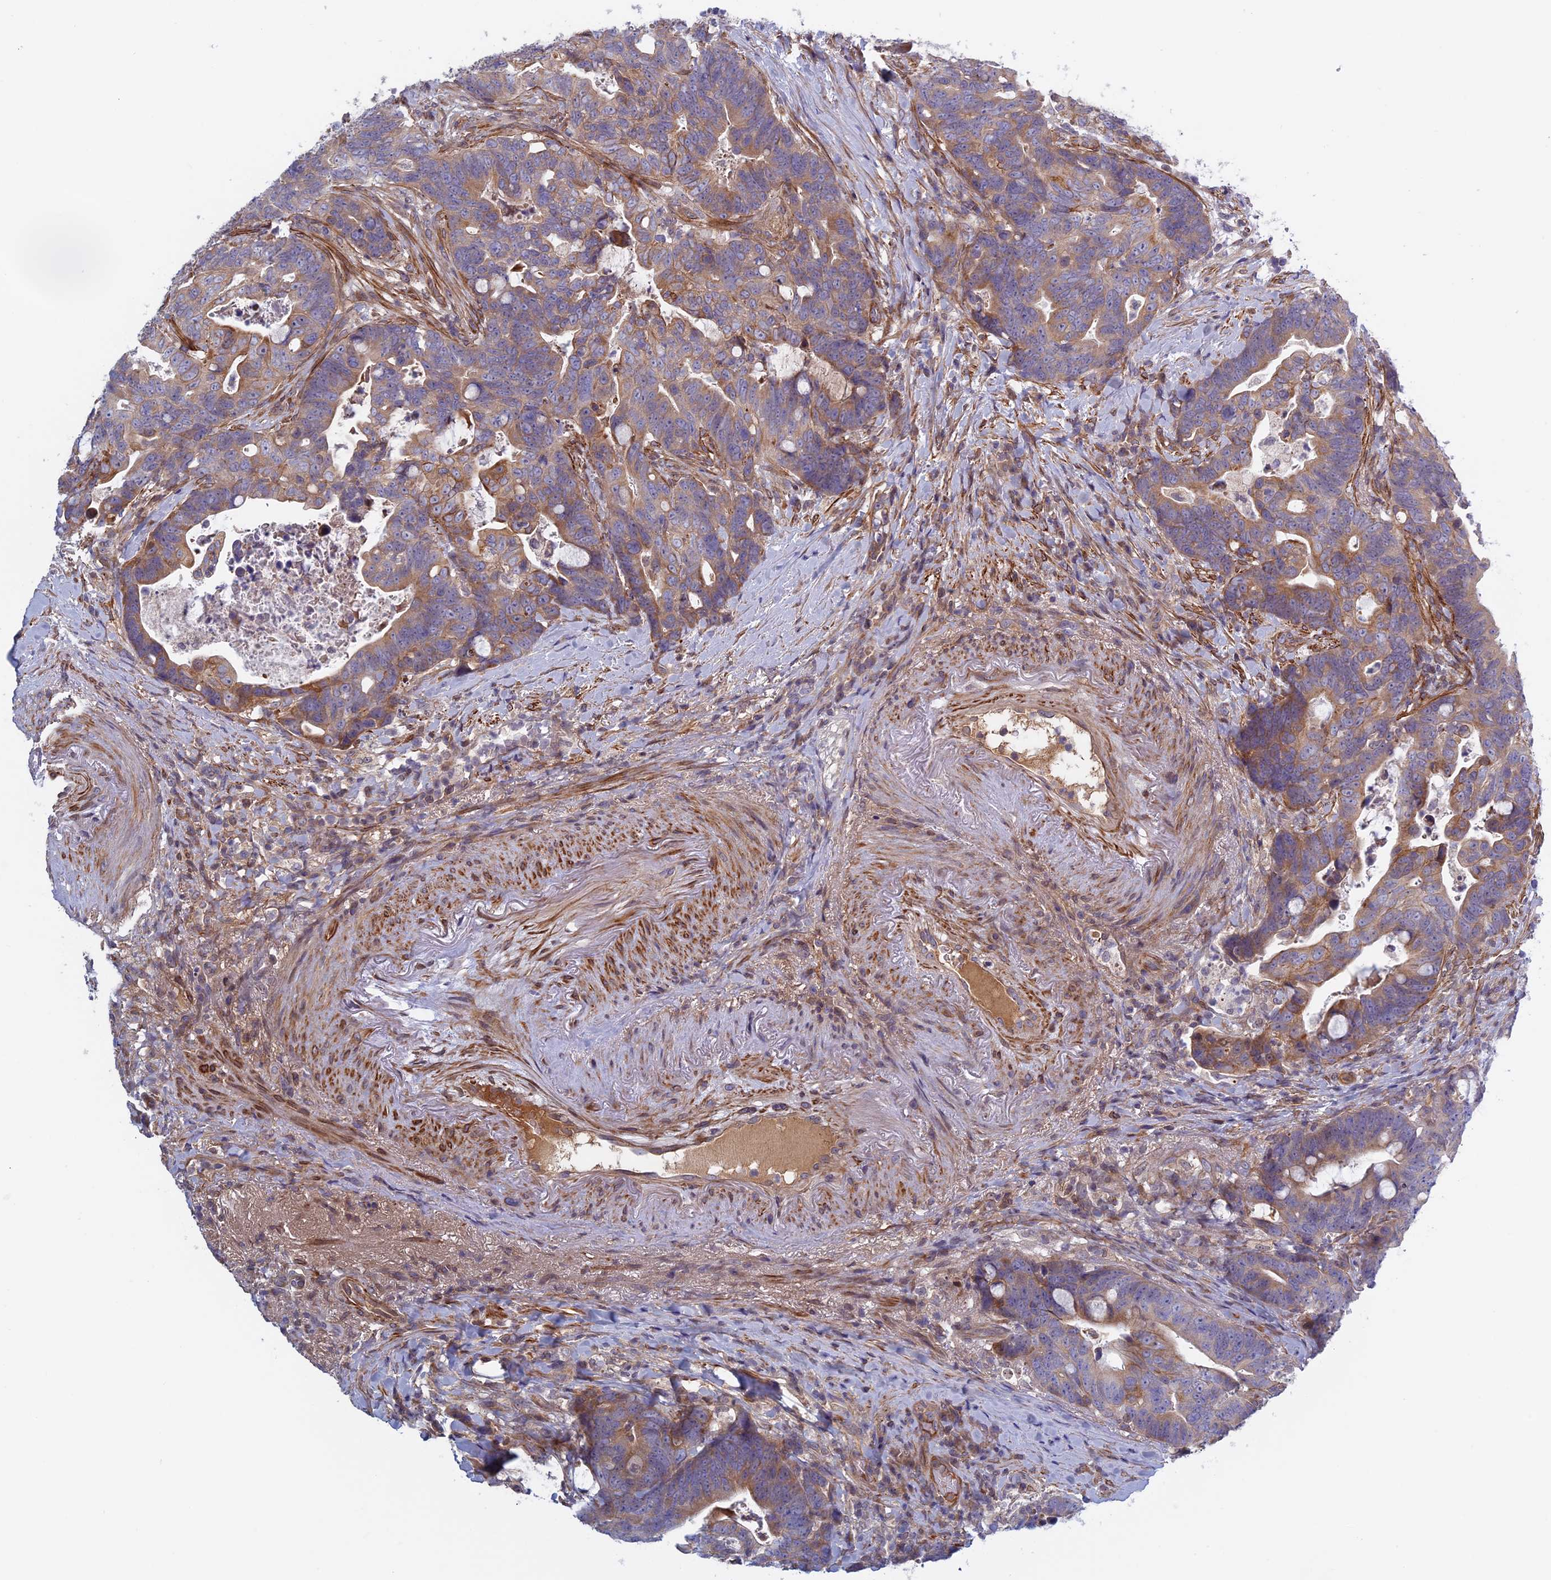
{"staining": {"intensity": "moderate", "quantity": "25%-75%", "location": "cytoplasmic/membranous"}, "tissue": "colorectal cancer", "cell_type": "Tumor cells", "image_type": "cancer", "snomed": [{"axis": "morphology", "description": "Adenocarcinoma, NOS"}, {"axis": "topography", "description": "Colon"}], "caption": "Immunohistochemistry (IHC) micrograph of neoplastic tissue: colorectal cancer stained using immunohistochemistry (IHC) demonstrates medium levels of moderate protein expression localized specifically in the cytoplasmic/membranous of tumor cells, appearing as a cytoplasmic/membranous brown color.", "gene": "FADS1", "patient": {"sex": "female", "age": 82}}